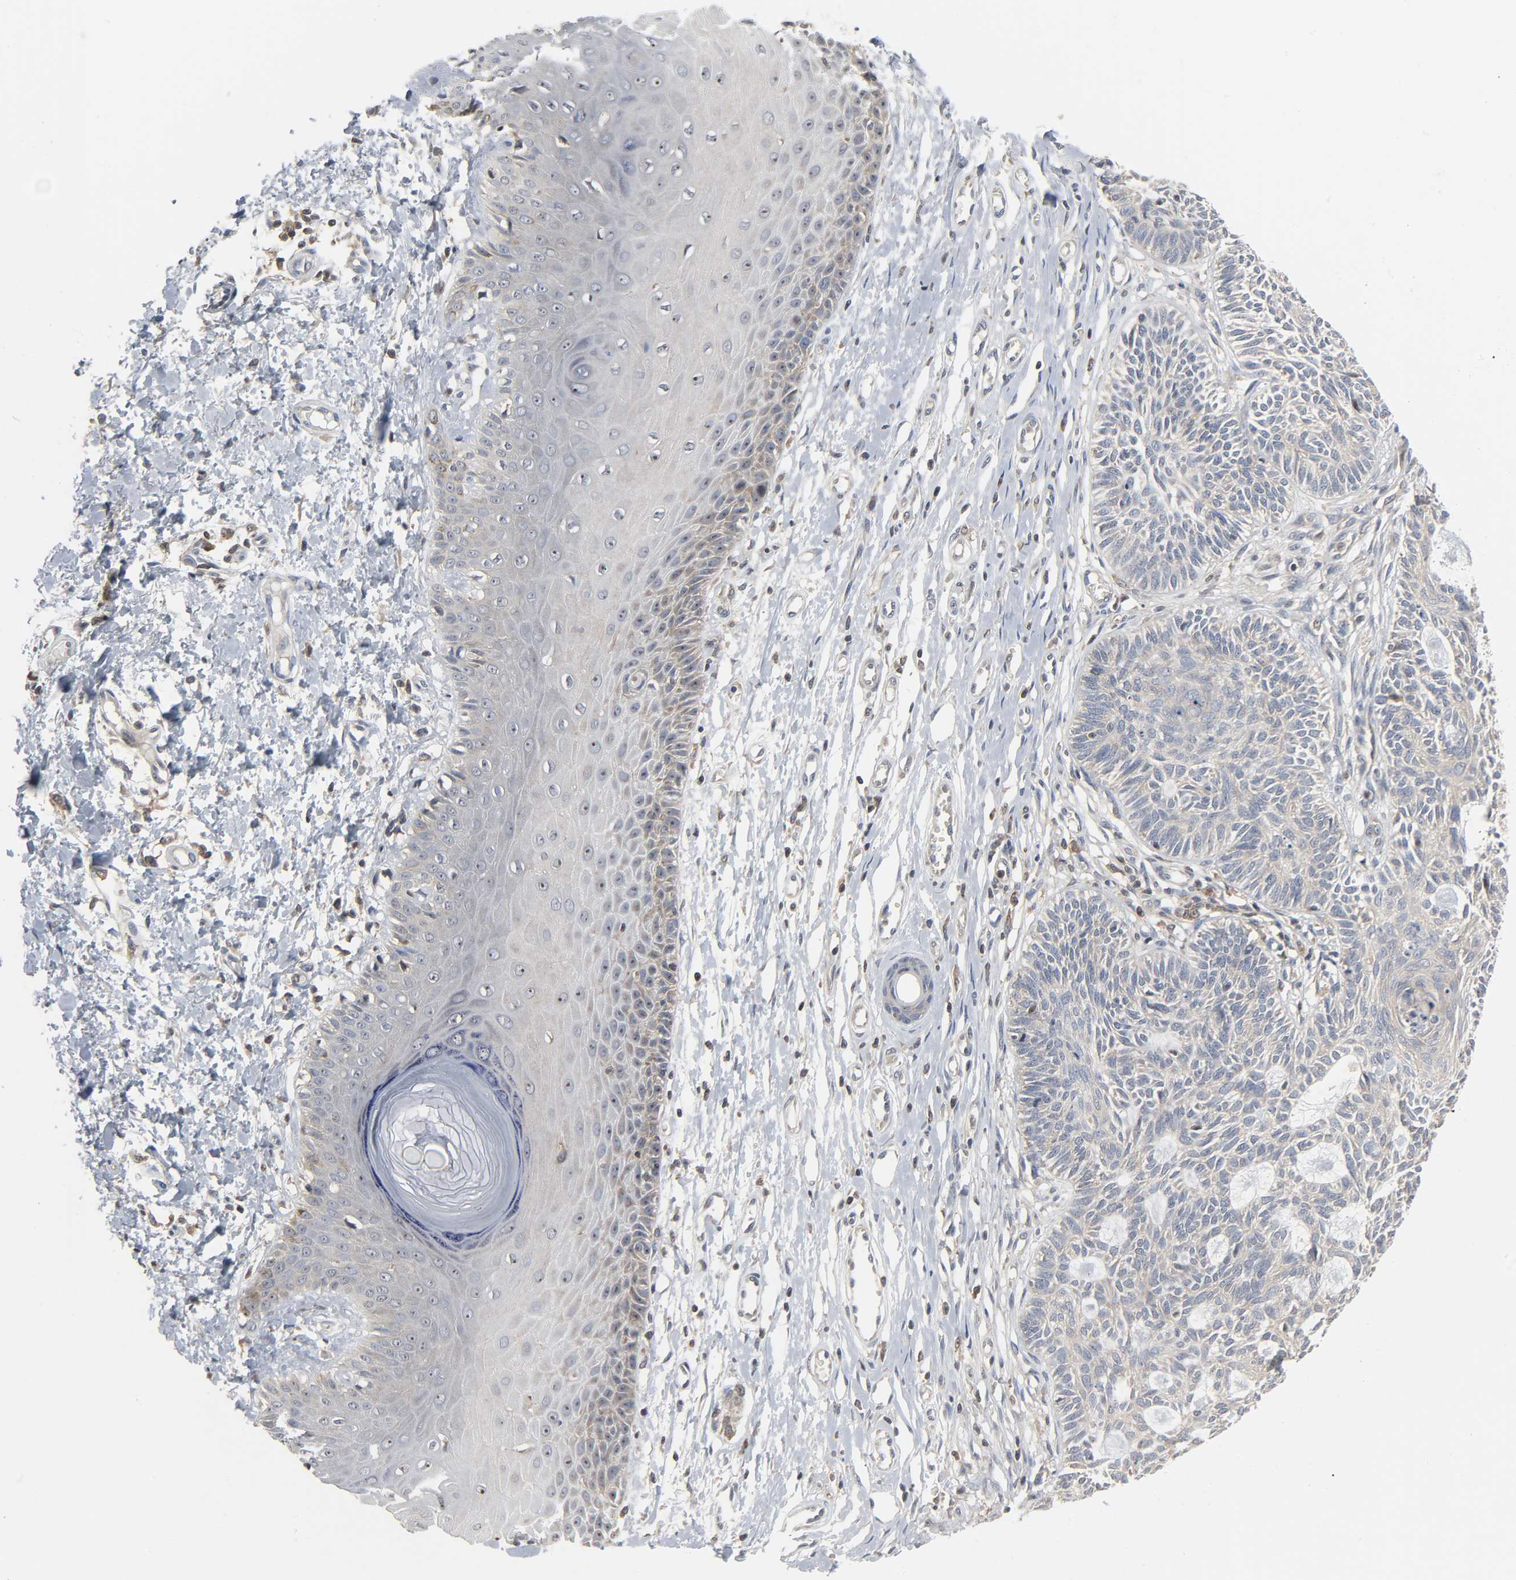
{"staining": {"intensity": "weak", "quantity": ">75%", "location": "cytoplasmic/membranous"}, "tissue": "skin cancer", "cell_type": "Tumor cells", "image_type": "cancer", "snomed": [{"axis": "morphology", "description": "Basal cell carcinoma"}, {"axis": "topography", "description": "Skin"}], "caption": "Brown immunohistochemical staining in human skin basal cell carcinoma demonstrates weak cytoplasmic/membranous staining in approximately >75% of tumor cells.", "gene": "PLEKHA2", "patient": {"sex": "male", "age": 67}}